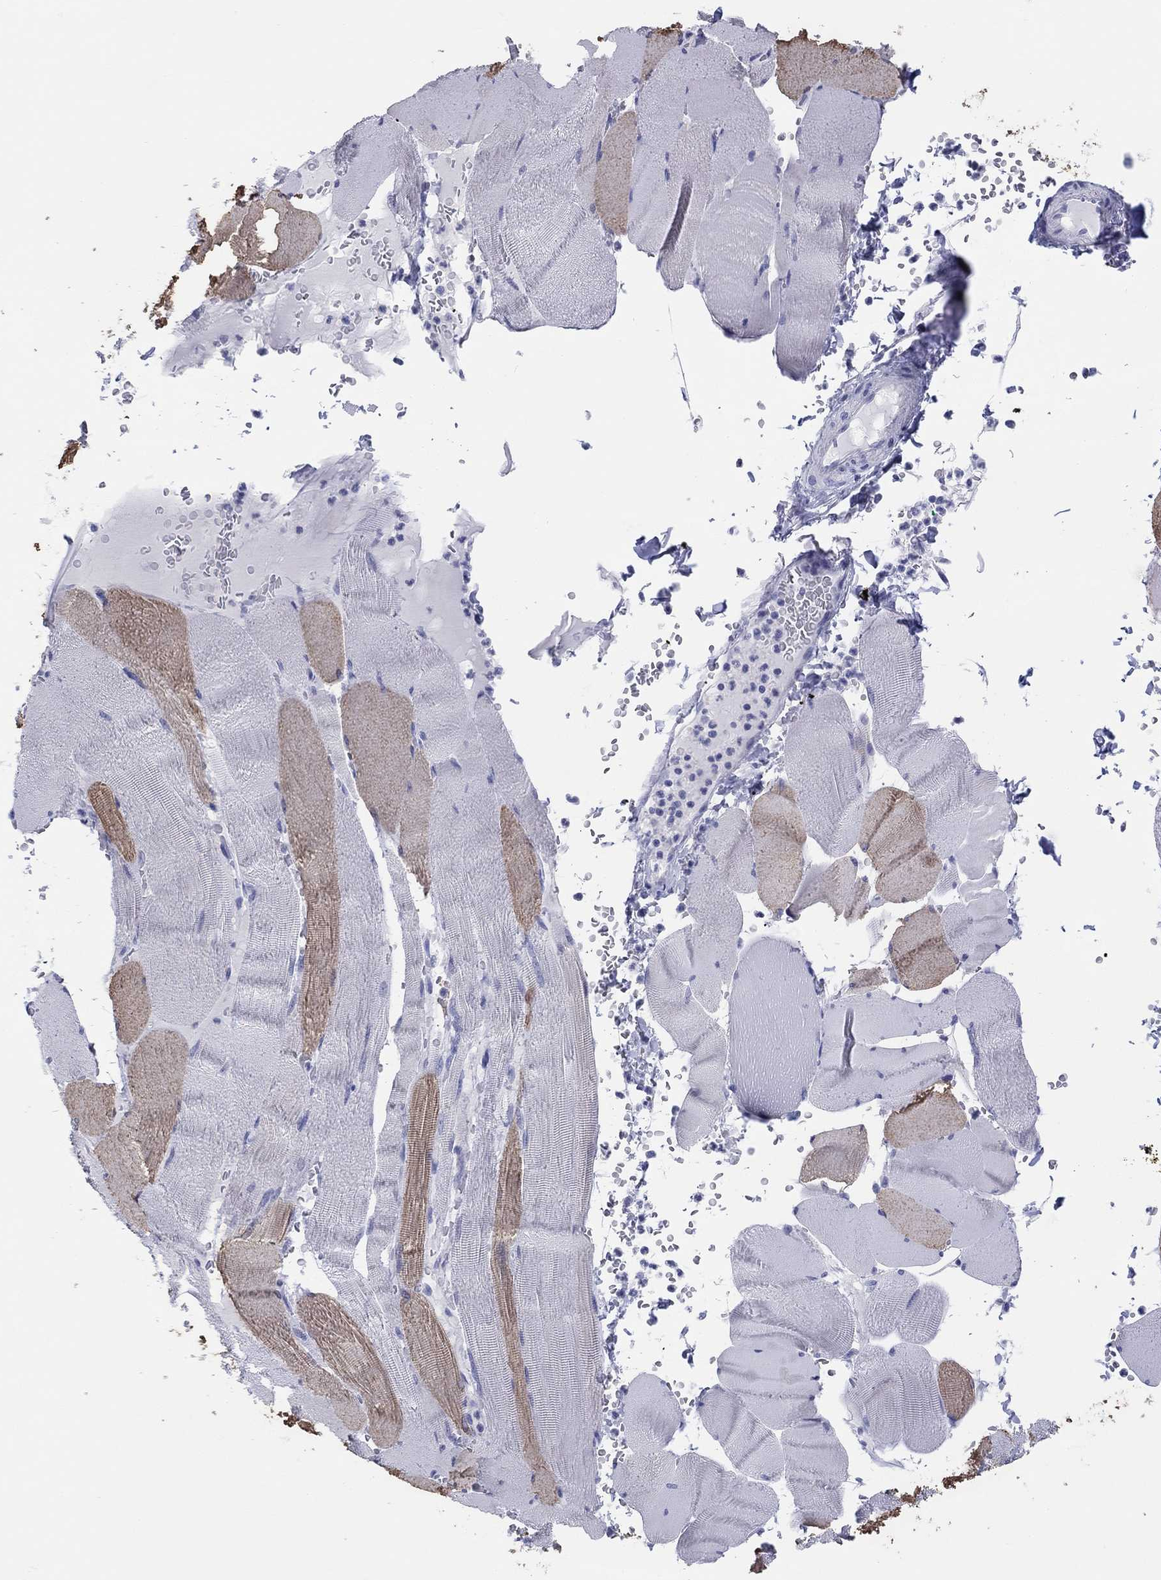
{"staining": {"intensity": "moderate", "quantity": "<25%", "location": "cytoplasmic/membranous"}, "tissue": "skeletal muscle", "cell_type": "Myocytes", "image_type": "normal", "snomed": [{"axis": "morphology", "description": "Normal tissue, NOS"}, {"axis": "topography", "description": "Skeletal muscle"}], "caption": "The immunohistochemical stain shows moderate cytoplasmic/membranous expression in myocytes of normal skeletal muscle. (Brightfield microscopy of DAB IHC at high magnification).", "gene": "ERICH3", "patient": {"sex": "male", "age": 56}}